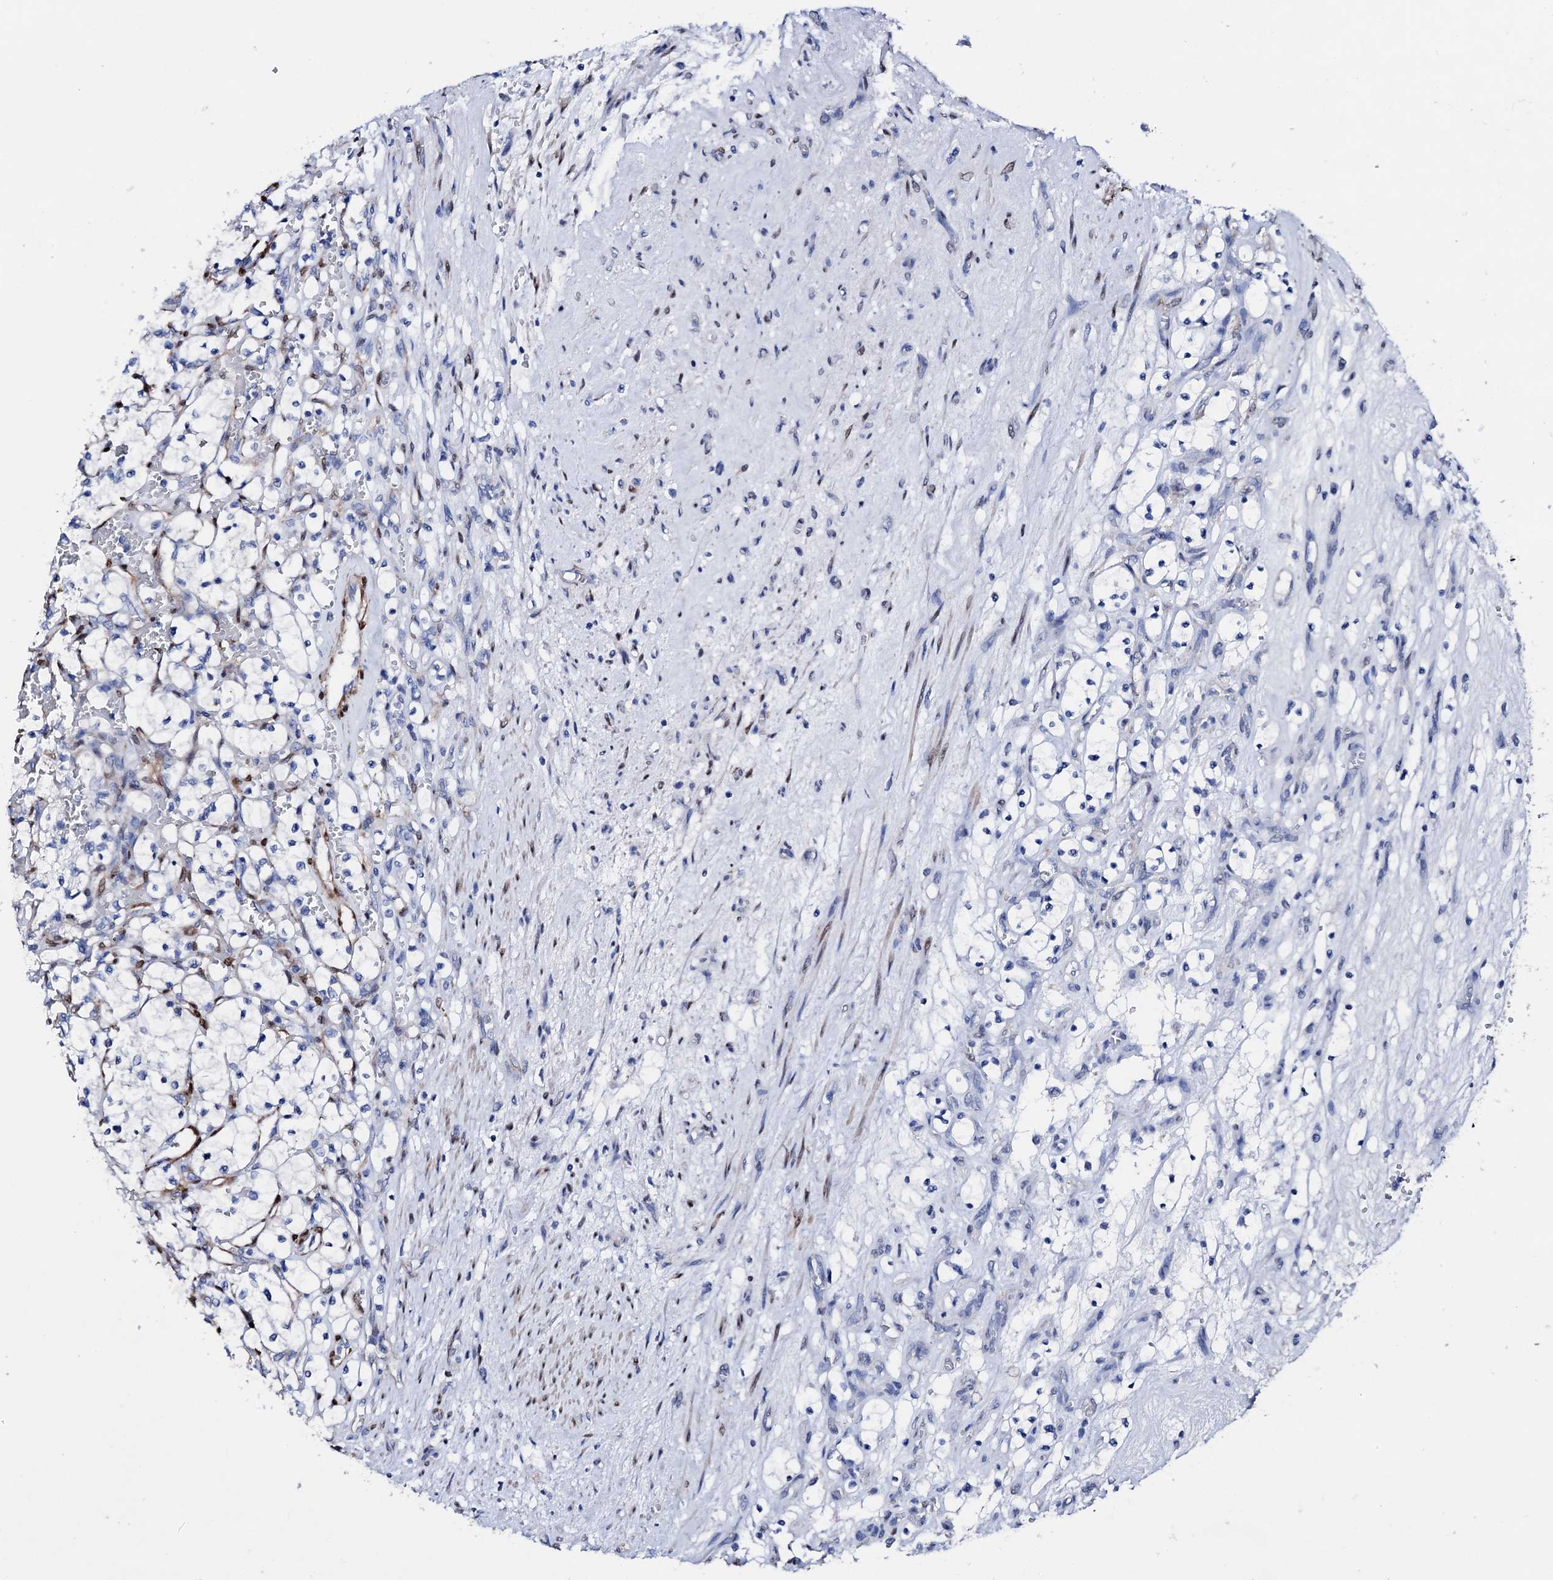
{"staining": {"intensity": "negative", "quantity": "none", "location": "none"}, "tissue": "renal cancer", "cell_type": "Tumor cells", "image_type": "cancer", "snomed": [{"axis": "morphology", "description": "Adenocarcinoma, NOS"}, {"axis": "topography", "description": "Kidney"}], "caption": "A micrograph of renal cancer stained for a protein shows no brown staining in tumor cells. Brightfield microscopy of IHC stained with DAB (brown) and hematoxylin (blue), captured at high magnification.", "gene": "NRIP2", "patient": {"sex": "female", "age": 69}}